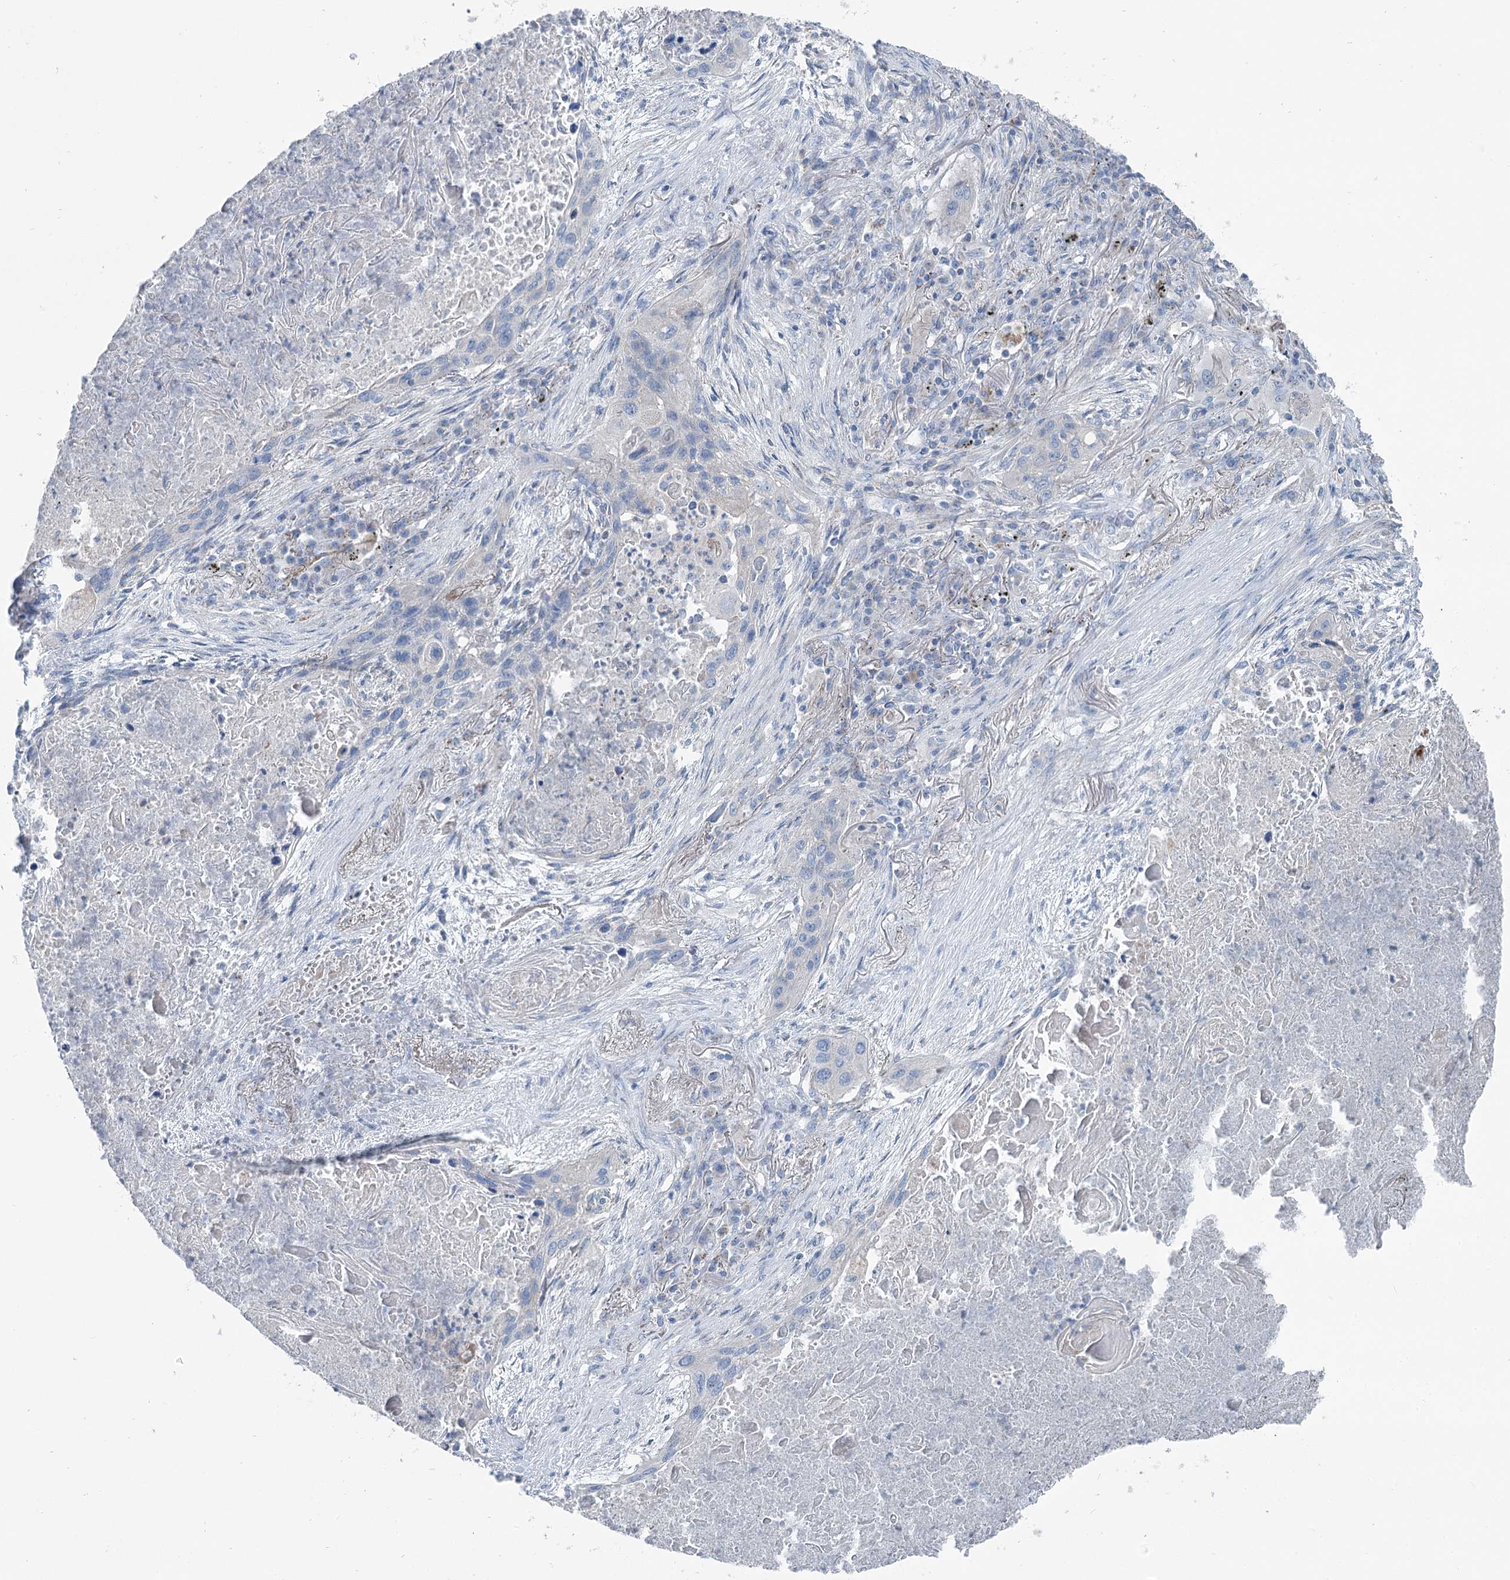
{"staining": {"intensity": "negative", "quantity": "none", "location": "none"}, "tissue": "lung cancer", "cell_type": "Tumor cells", "image_type": "cancer", "snomed": [{"axis": "morphology", "description": "Squamous cell carcinoma, NOS"}, {"axis": "topography", "description": "Lung"}], "caption": "Tumor cells are negative for protein expression in human lung cancer. Nuclei are stained in blue.", "gene": "MARK2", "patient": {"sex": "female", "age": 63}}